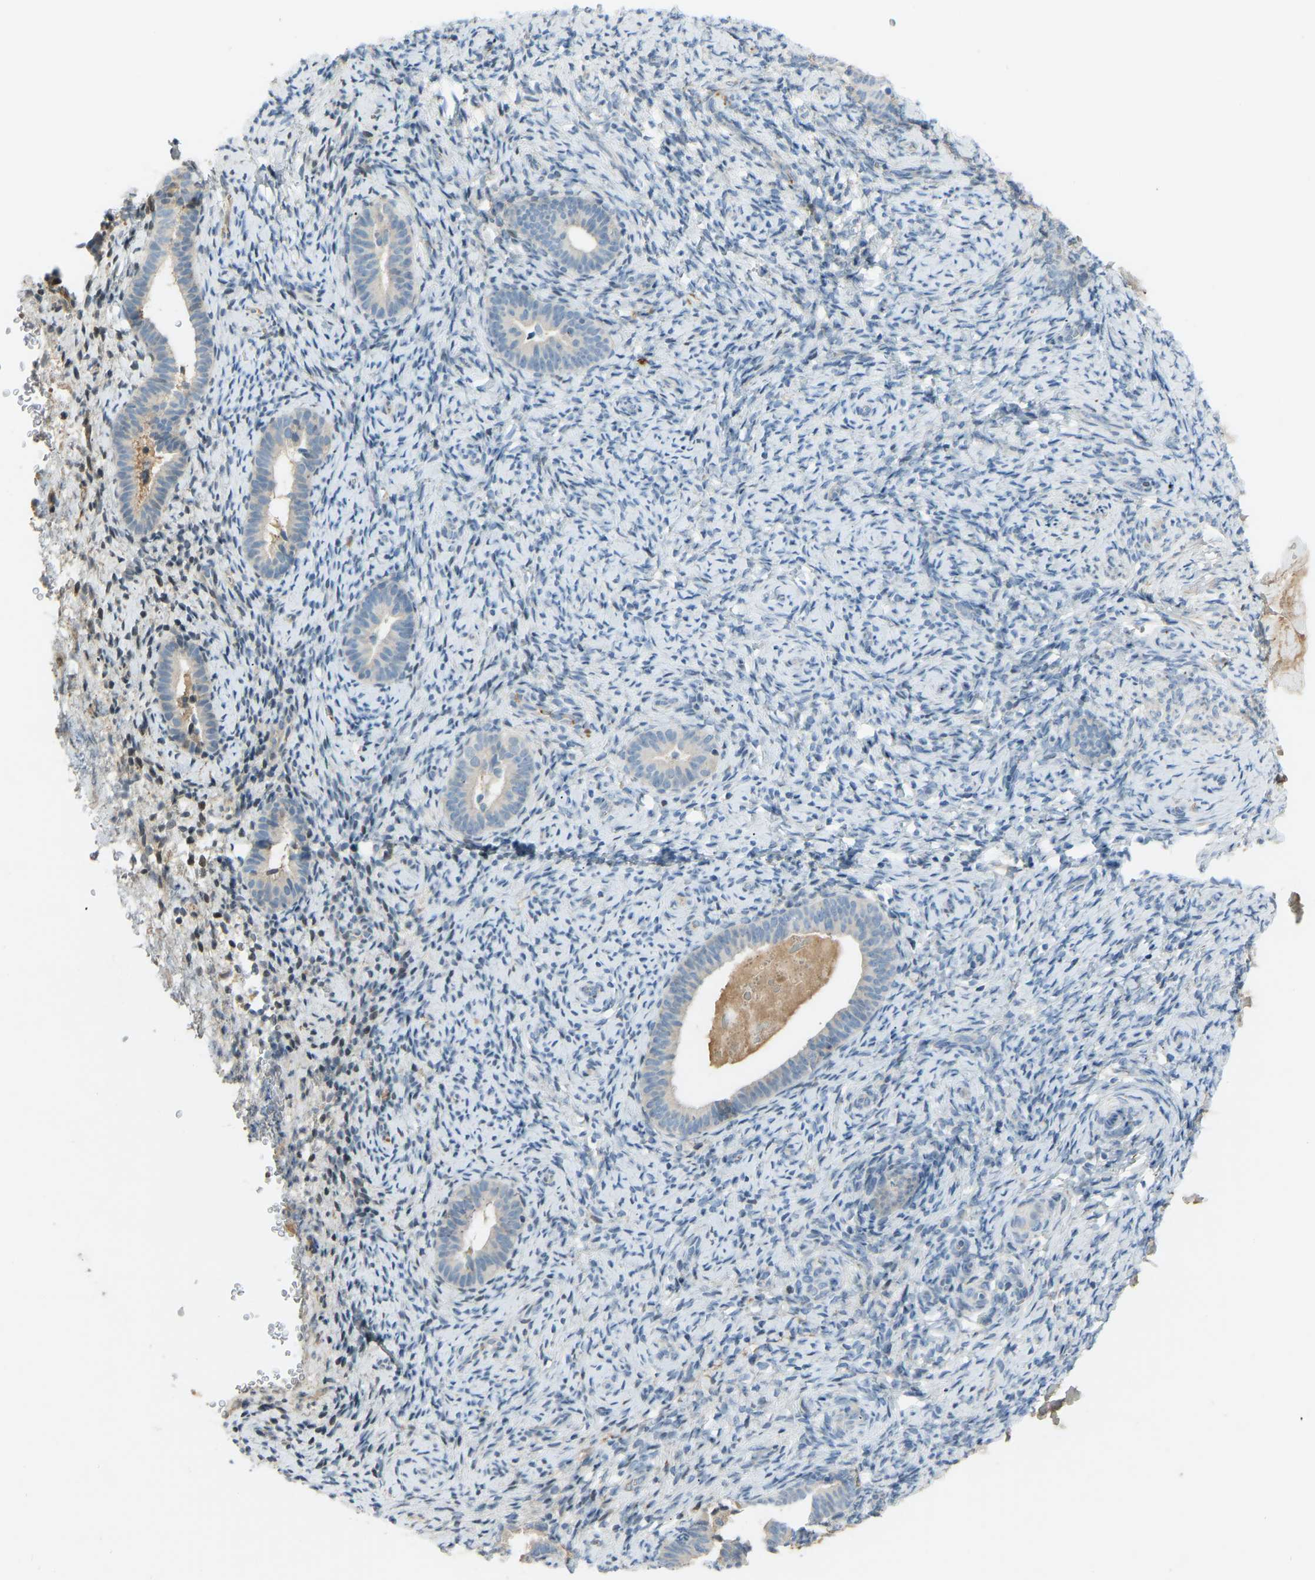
{"staining": {"intensity": "negative", "quantity": "none", "location": "none"}, "tissue": "endometrium", "cell_type": "Cells in endometrial stroma", "image_type": "normal", "snomed": [{"axis": "morphology", "description": "Normal tissue, NOS"}, {"axis": "topography", "description": "Endometrium"}], "caption": "The micrograph shows no significant positivity in cells in endometrial stroma of endometrium. The staining was performed using DAB to visualize the protein expression in brown, while the nuclei were stained in blue with hematoxylin (Magnification: 20x).", "gene": "FBLN2", "patient": {"sex": "female", "age": 51}}